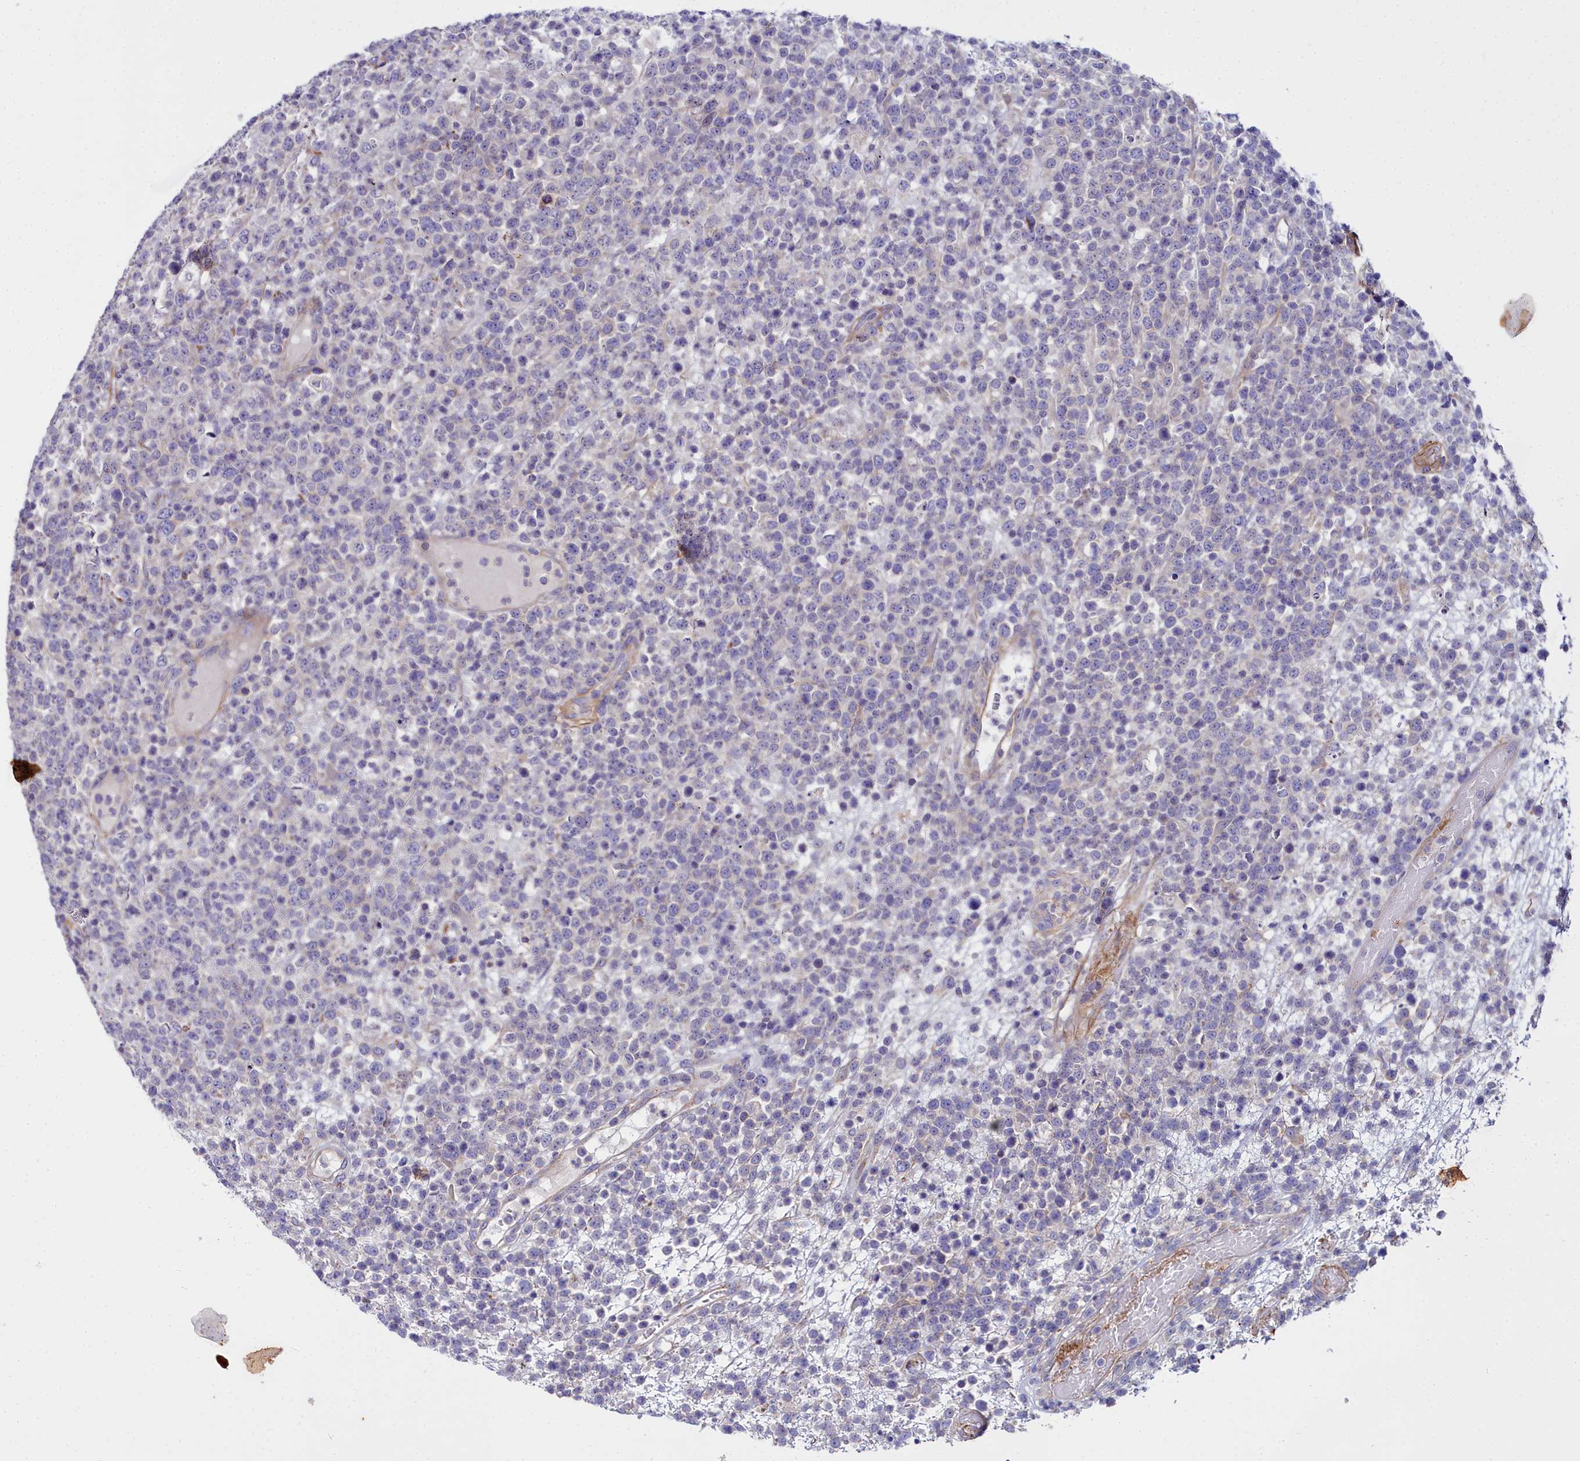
{"staining": {"intensity": "negative", "quantity": "none", "location": "none"}, "tissue": "lymphoma", "cell_type": "Tumor cells", "image_type": "cancer", "snomed": [{"axis": "morphology", "description": "Malignant lymphoma, non-Hodgkin's type, High grade"}, {"axis": "topography", "description": "Colon"}], "caption": "DAB (3,3'-diaminobenzidine) immunohistochemical staining of human high-grade malignant lymphoma, non-Hodgkin's type exhibits no significant positivity in tumor cells.", "gene": "FADS3", "patient": {"sex": "female", "age": 53}}